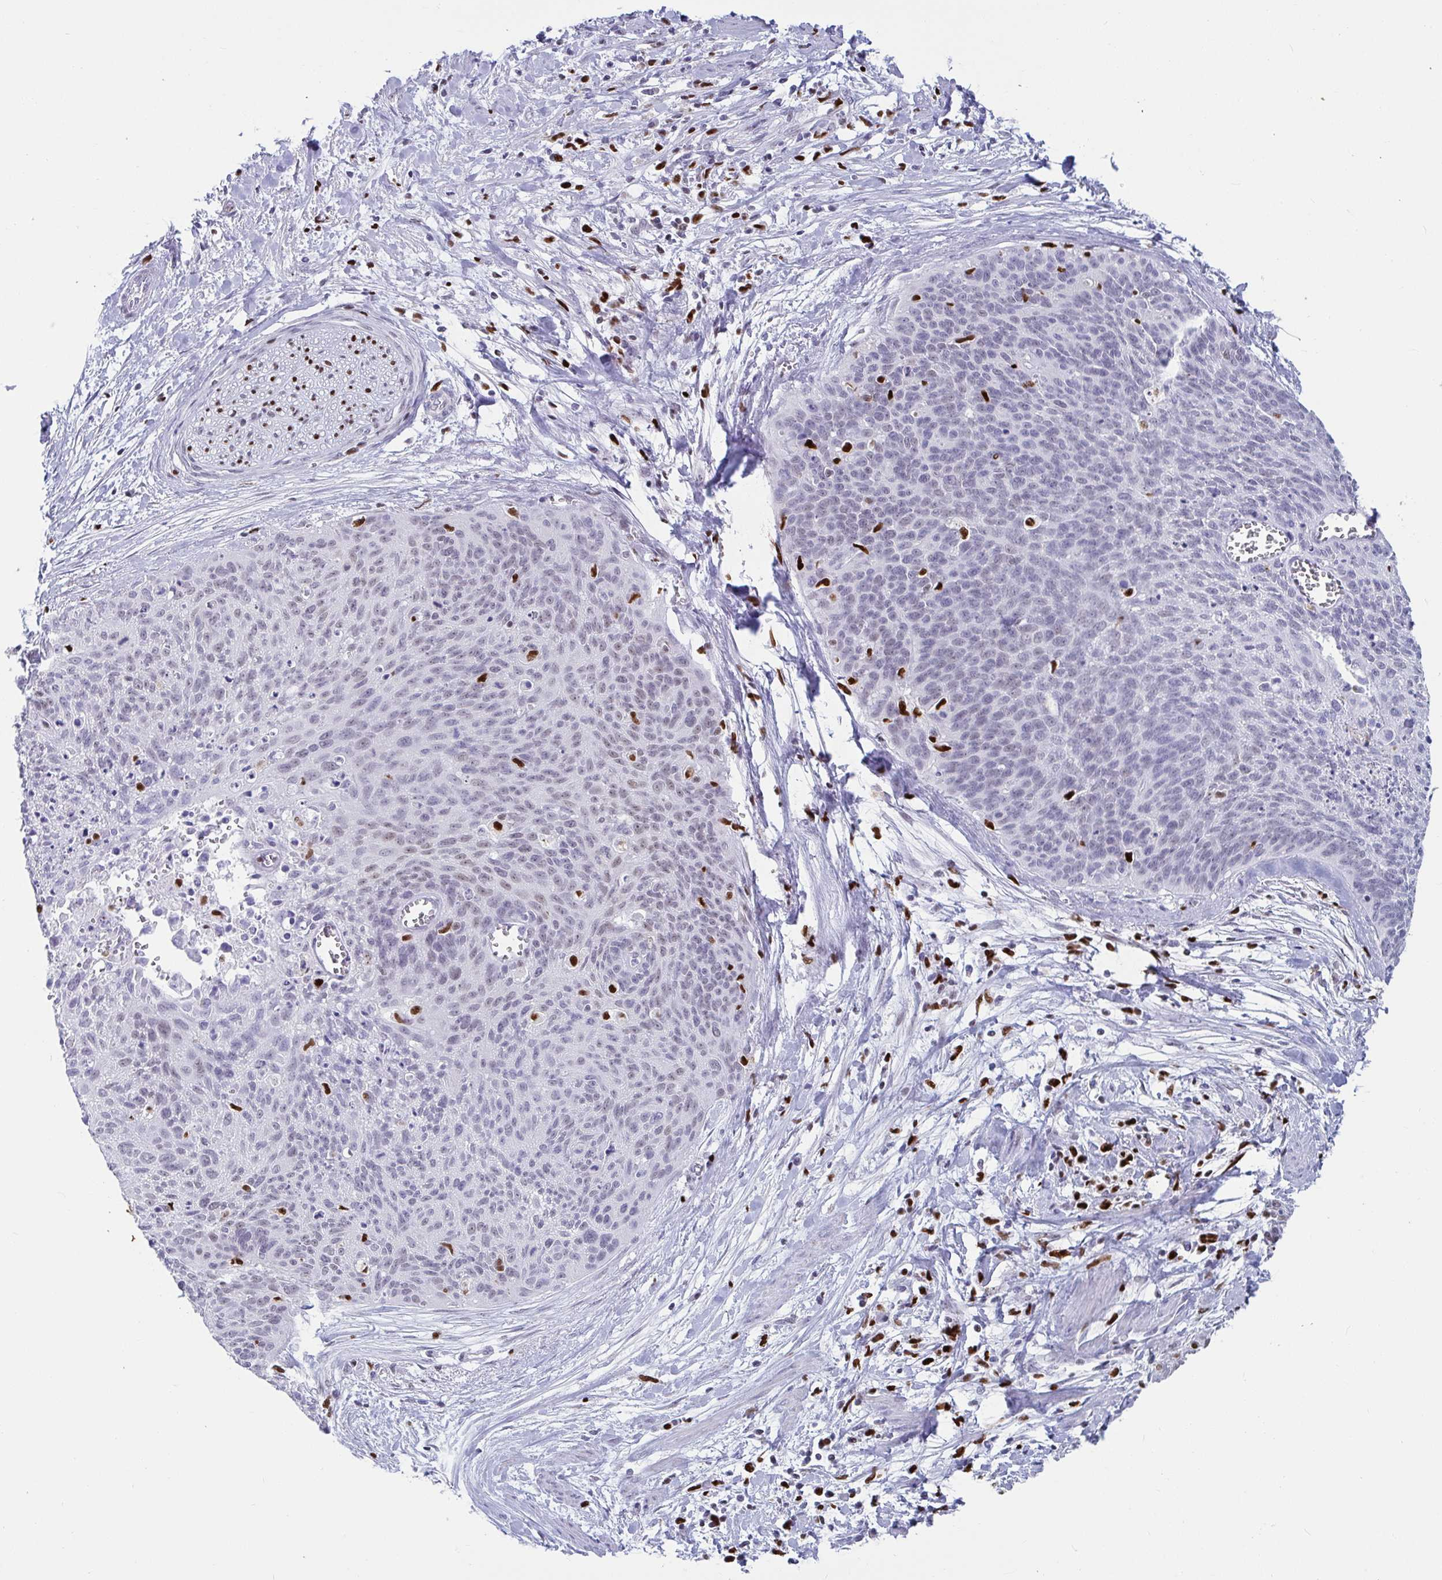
{"staining": {"intensity": "weak", "quantity": "<25%", "location": "nuclear"}, "tissue": "cervical cancer", "cell_type": "Tumor cells", "image_type": "cancer", "snomed": [{"axis": "morphology", "description": "Squamous cell carcinoma, NOS"}, {"axis": "topography", "description": "Cervix"}], "caption": "There is no significant expression in tumor cells of cervical cancer (squamous cell carcinoma).", "gene": "ZNF586", "patient": {"sex": "female", "age": 55}}